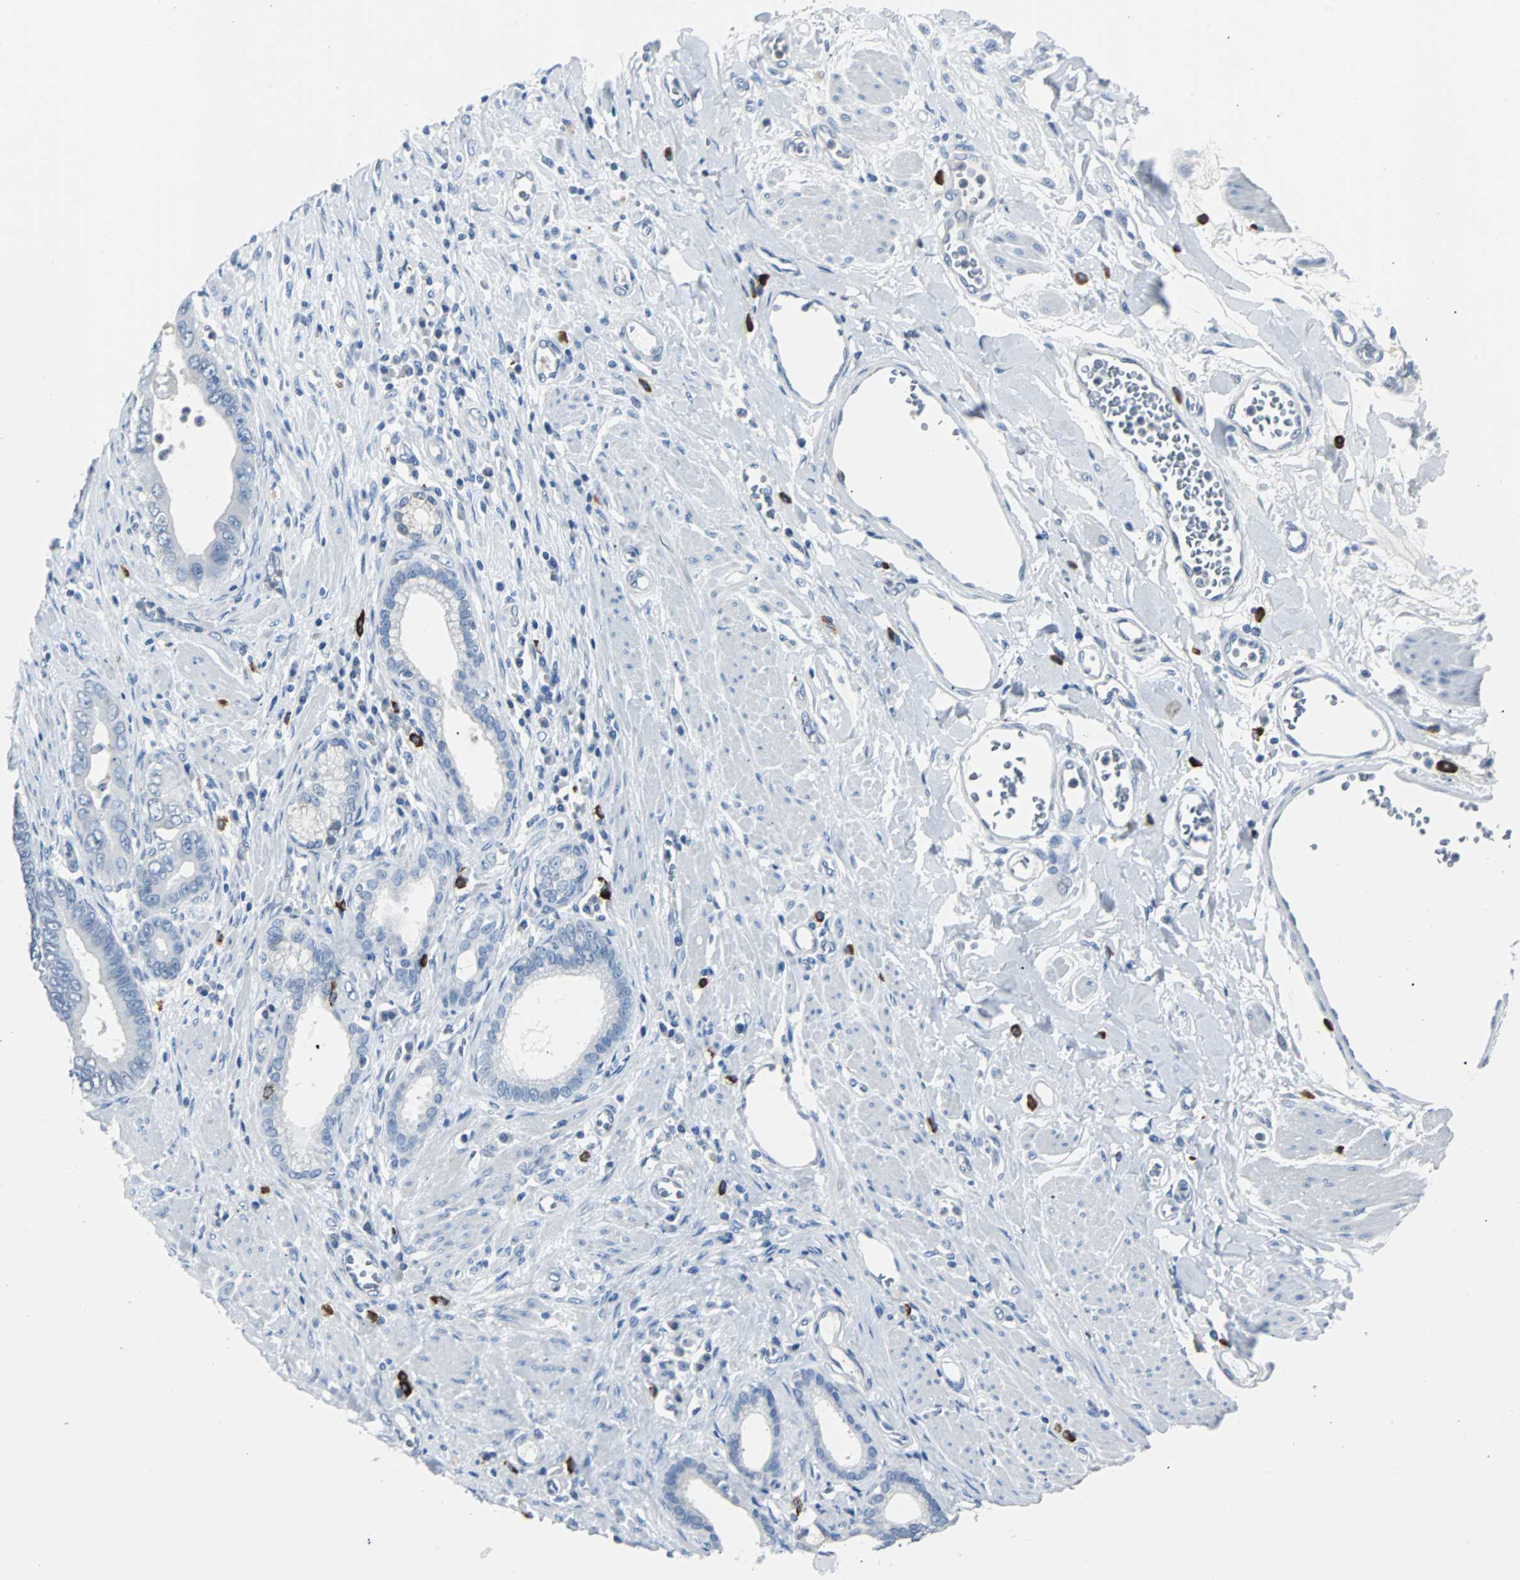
{"staining": {"intensity": "negative", "quantity": "none", "location": "none"}, "tissue": "pancreatic cancer", "cell_type": "Tumor cells", "image_type": "cancer", "snomed": [{"axis": "morphology", "description": "Normal tissue, NOS"}, {"axis": "topography", "description": "Lymph node"}], "caption": "The histopathology image exhibits no significant positivity in tumor cells of pancreatic cancer. (Stains: DAB (3,3'-diaminobenzidine) IHC with hematoxylin counter stain, Microscopy: brightfield microscopy at high magnification).", "gene": "RASA1", "patient": {"sex": "male", "age": 50}}